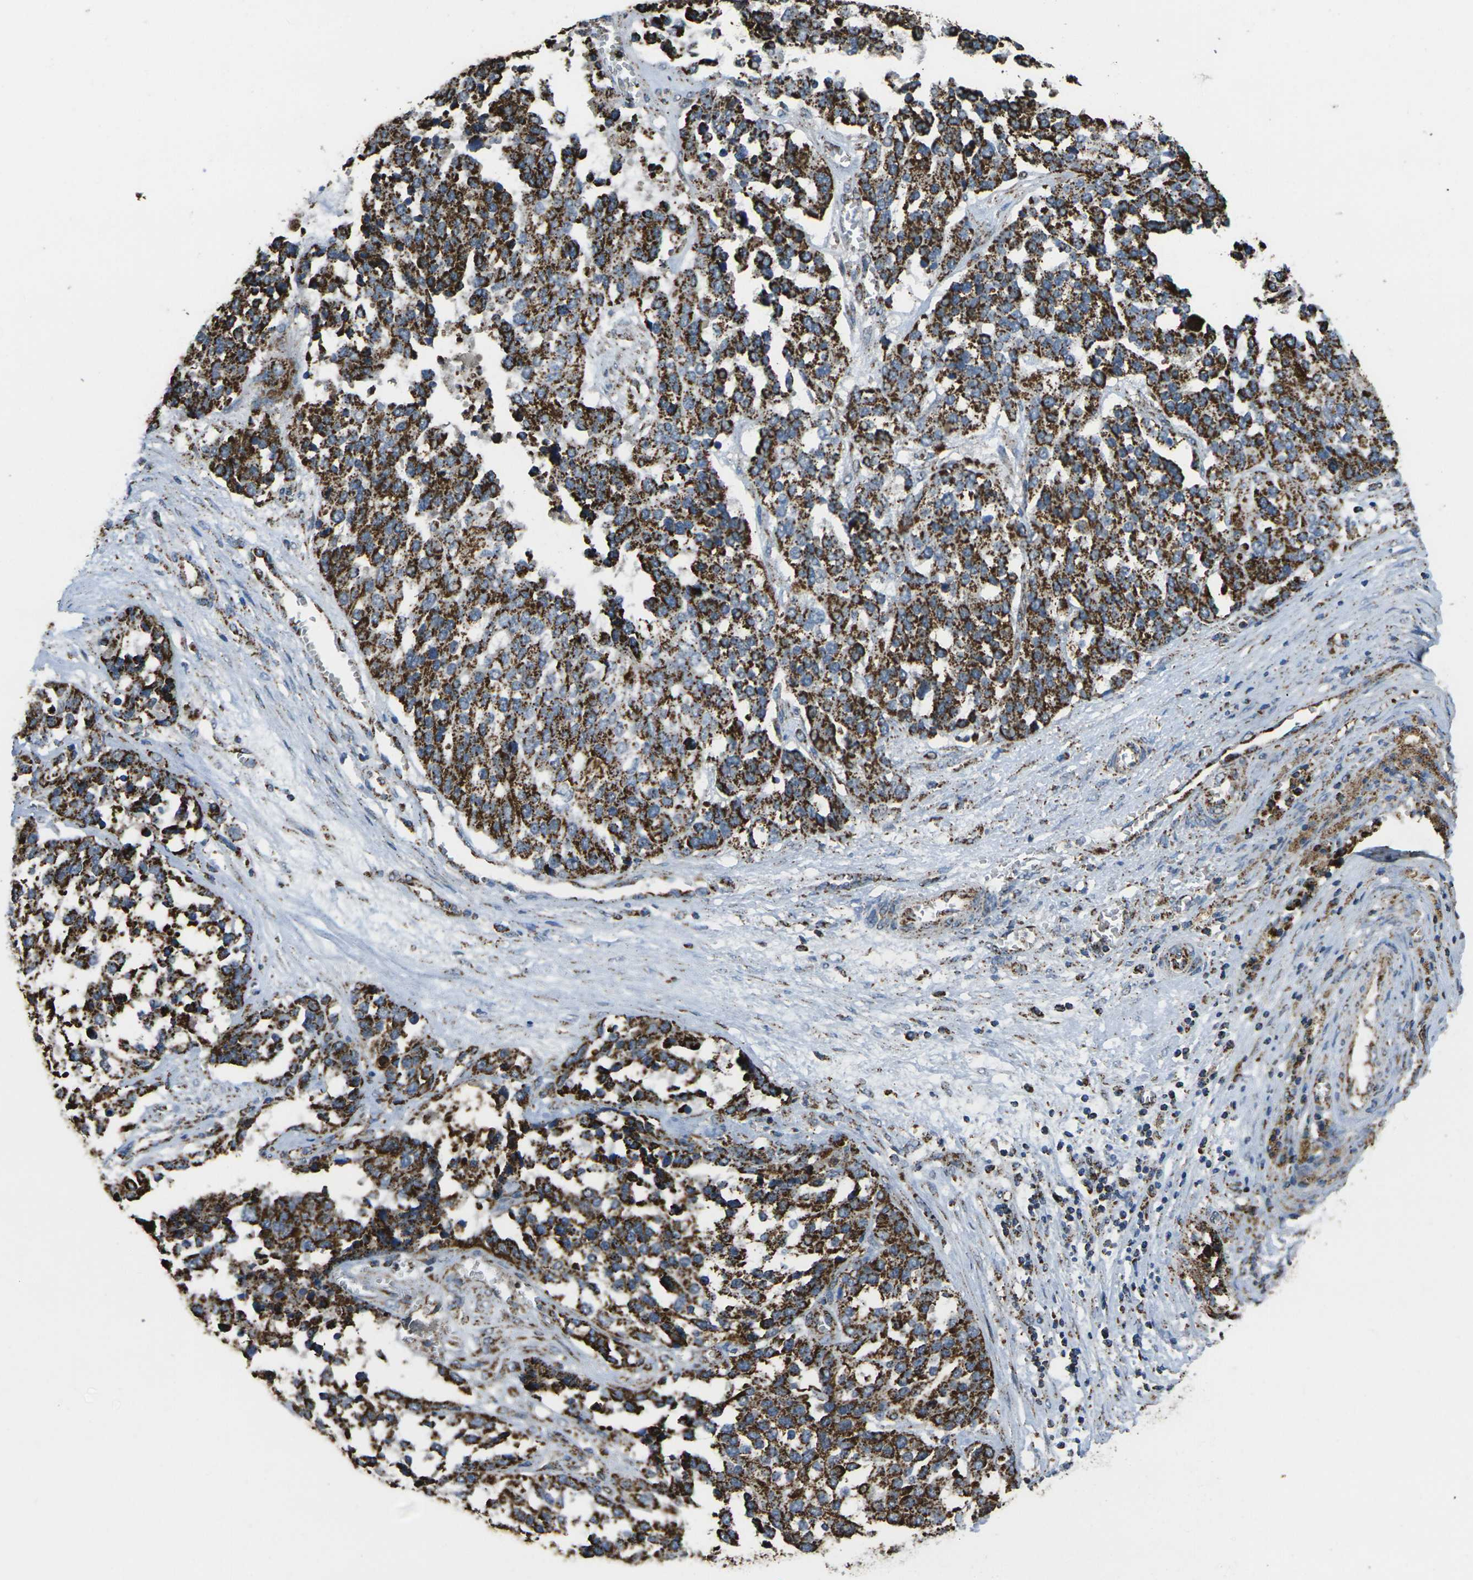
{"staining": {"intensity": "strong", "quantity": ">75%", "location": "cytoplasmic/membranous"}, "tissue": "ovarian cancer", "cell_type": "Tumor cells", "image_type": "cancer", "snomed": [{"axis": "morphology", "description": "Cystadenocarcinoma, serous, NOS"}, {"axis": "topography", "description": "Ovary"}], "caption": "Ovarian serous cystadenocarcinoma stained with a protein marker exhibits strong staining in tumor cells.", "gene": "KLHL5", "patient": {"sex": "female", "age": 44}}